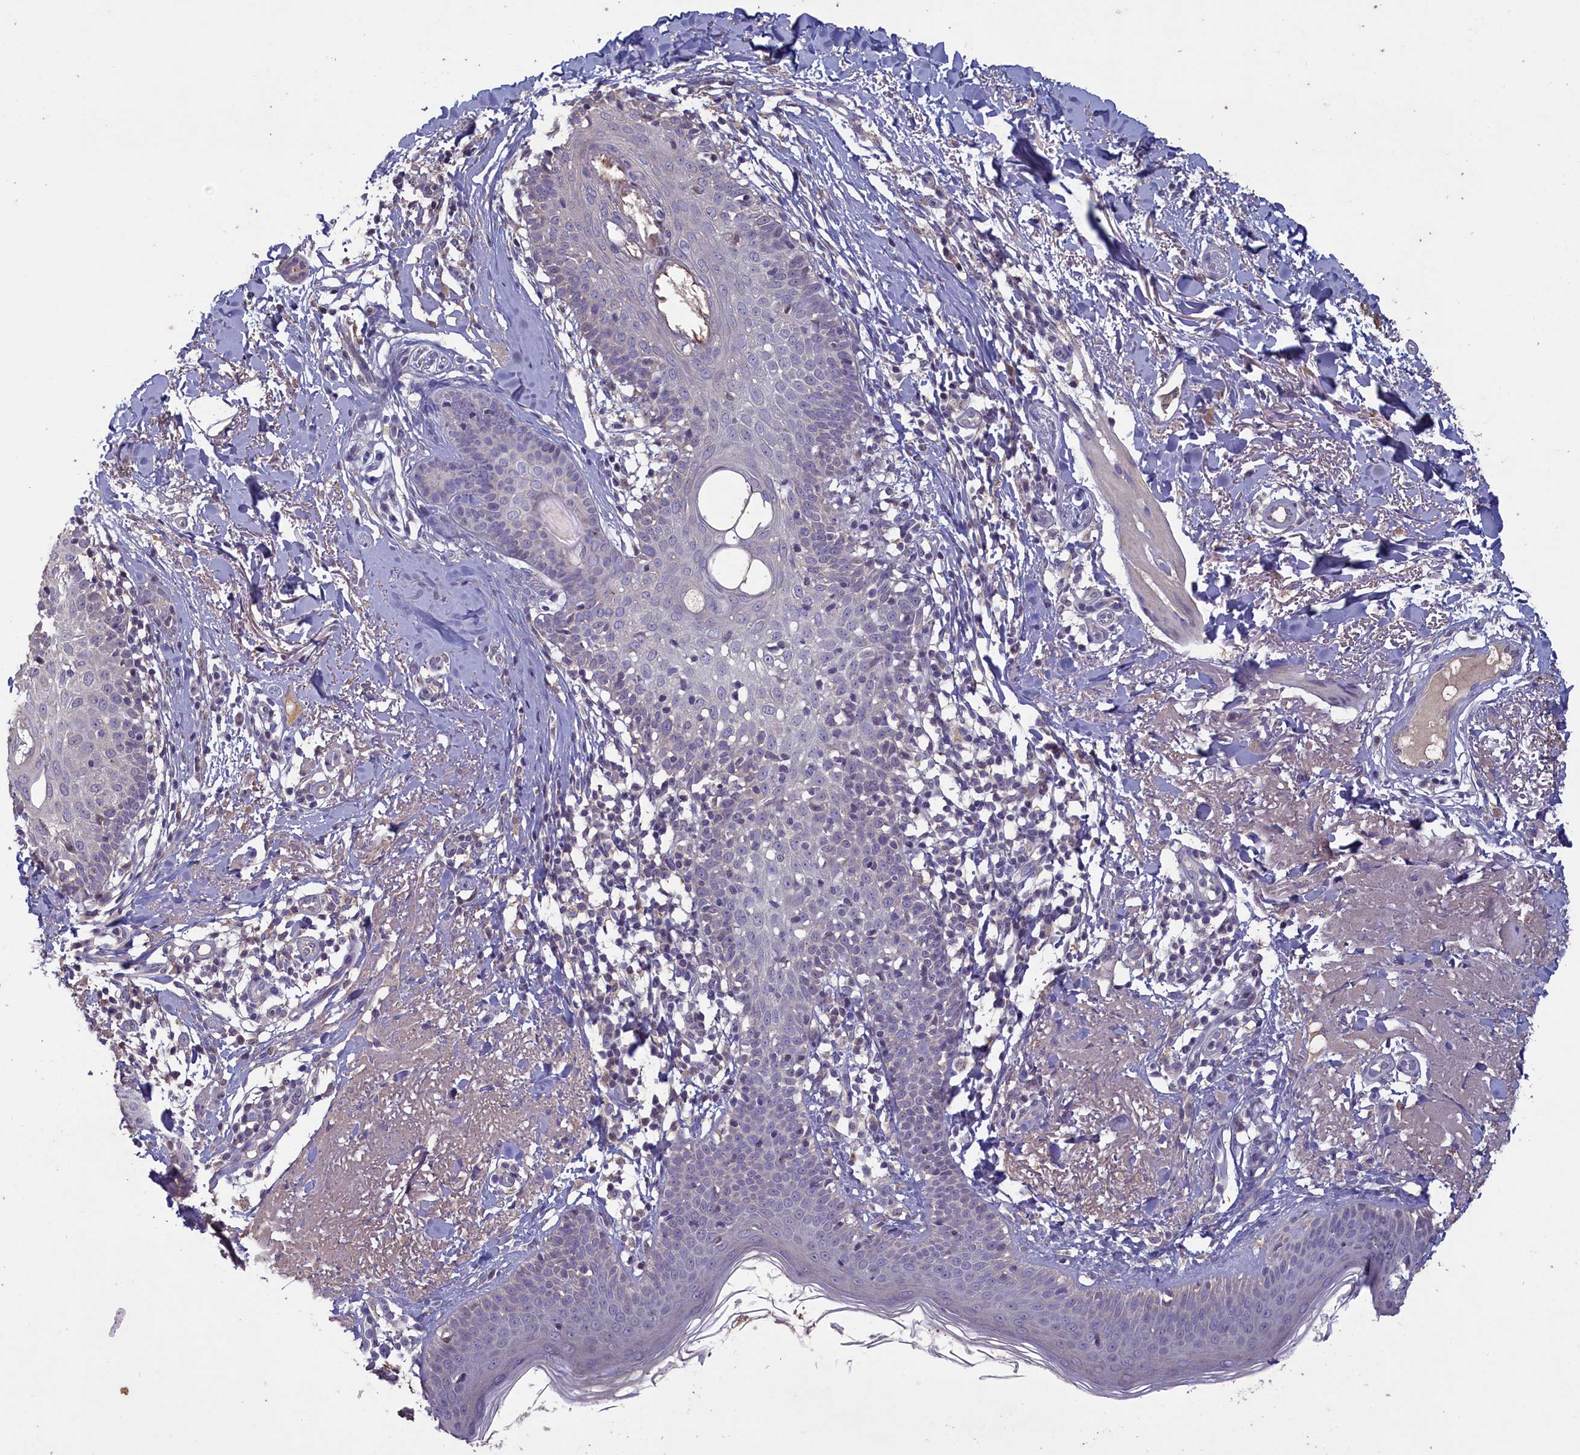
{"staining": {"intensity": "negative", "quantity": "none", "location": "none"}, "tissue": "skin cancer", "cell_type": "Tumor cells", "image_type": "cancer", "snomed": [{"axis": "morphology", "description": "Basal cell carcinoma"}, {"axis": "topography", "description": "Skin"}], "caption": "This photomicrograph is of basal cell carcinoma (skin) stained with immunohistochemistry to label a protein in brown with the nuclei are counter-stained blue. There is no expression in tumor cells.", "gene": "ATF7IP2", "patient": {"sex": "female", "age": 61}}